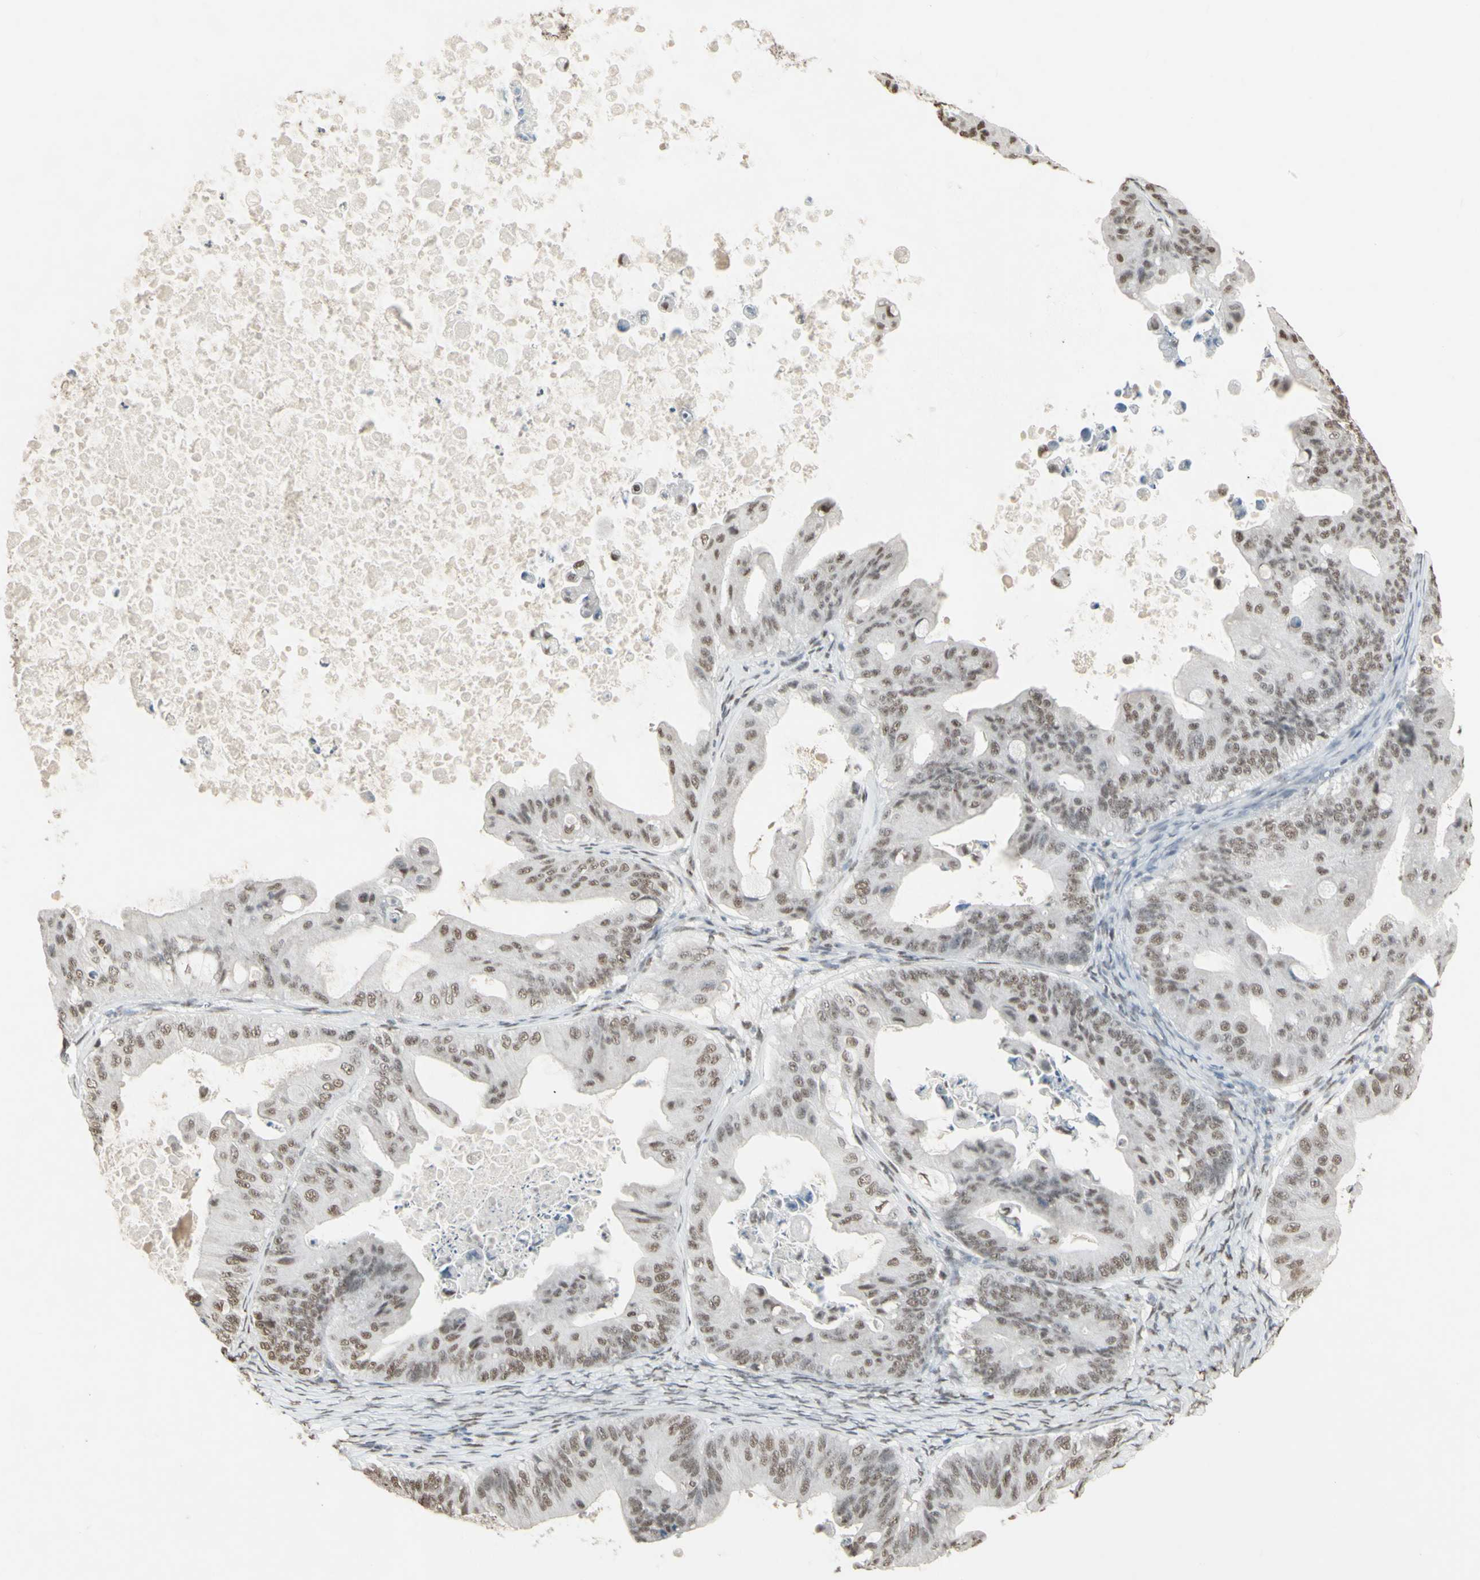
{"staining": {"intensity": "moderate", "quantity": ">75%", "location": "nuclear"}, "tissue": "ovarian cancer", "cell_type": "Tumor cells", "image_type": "cancer", "snomed": [{"axis": "morphology", "description": "Cystadenocarcinoma, mucinous, NOS"}, {"axis": "topography", "description": "Ovary"}], "caption": "A brown stain shows moderate nuclear expression of a protein in mucinous cystadenocarcinoma (ovarian) tumor cells.", "gene": "TRIM28", "patient": {"sex": "female", "age": 37}}